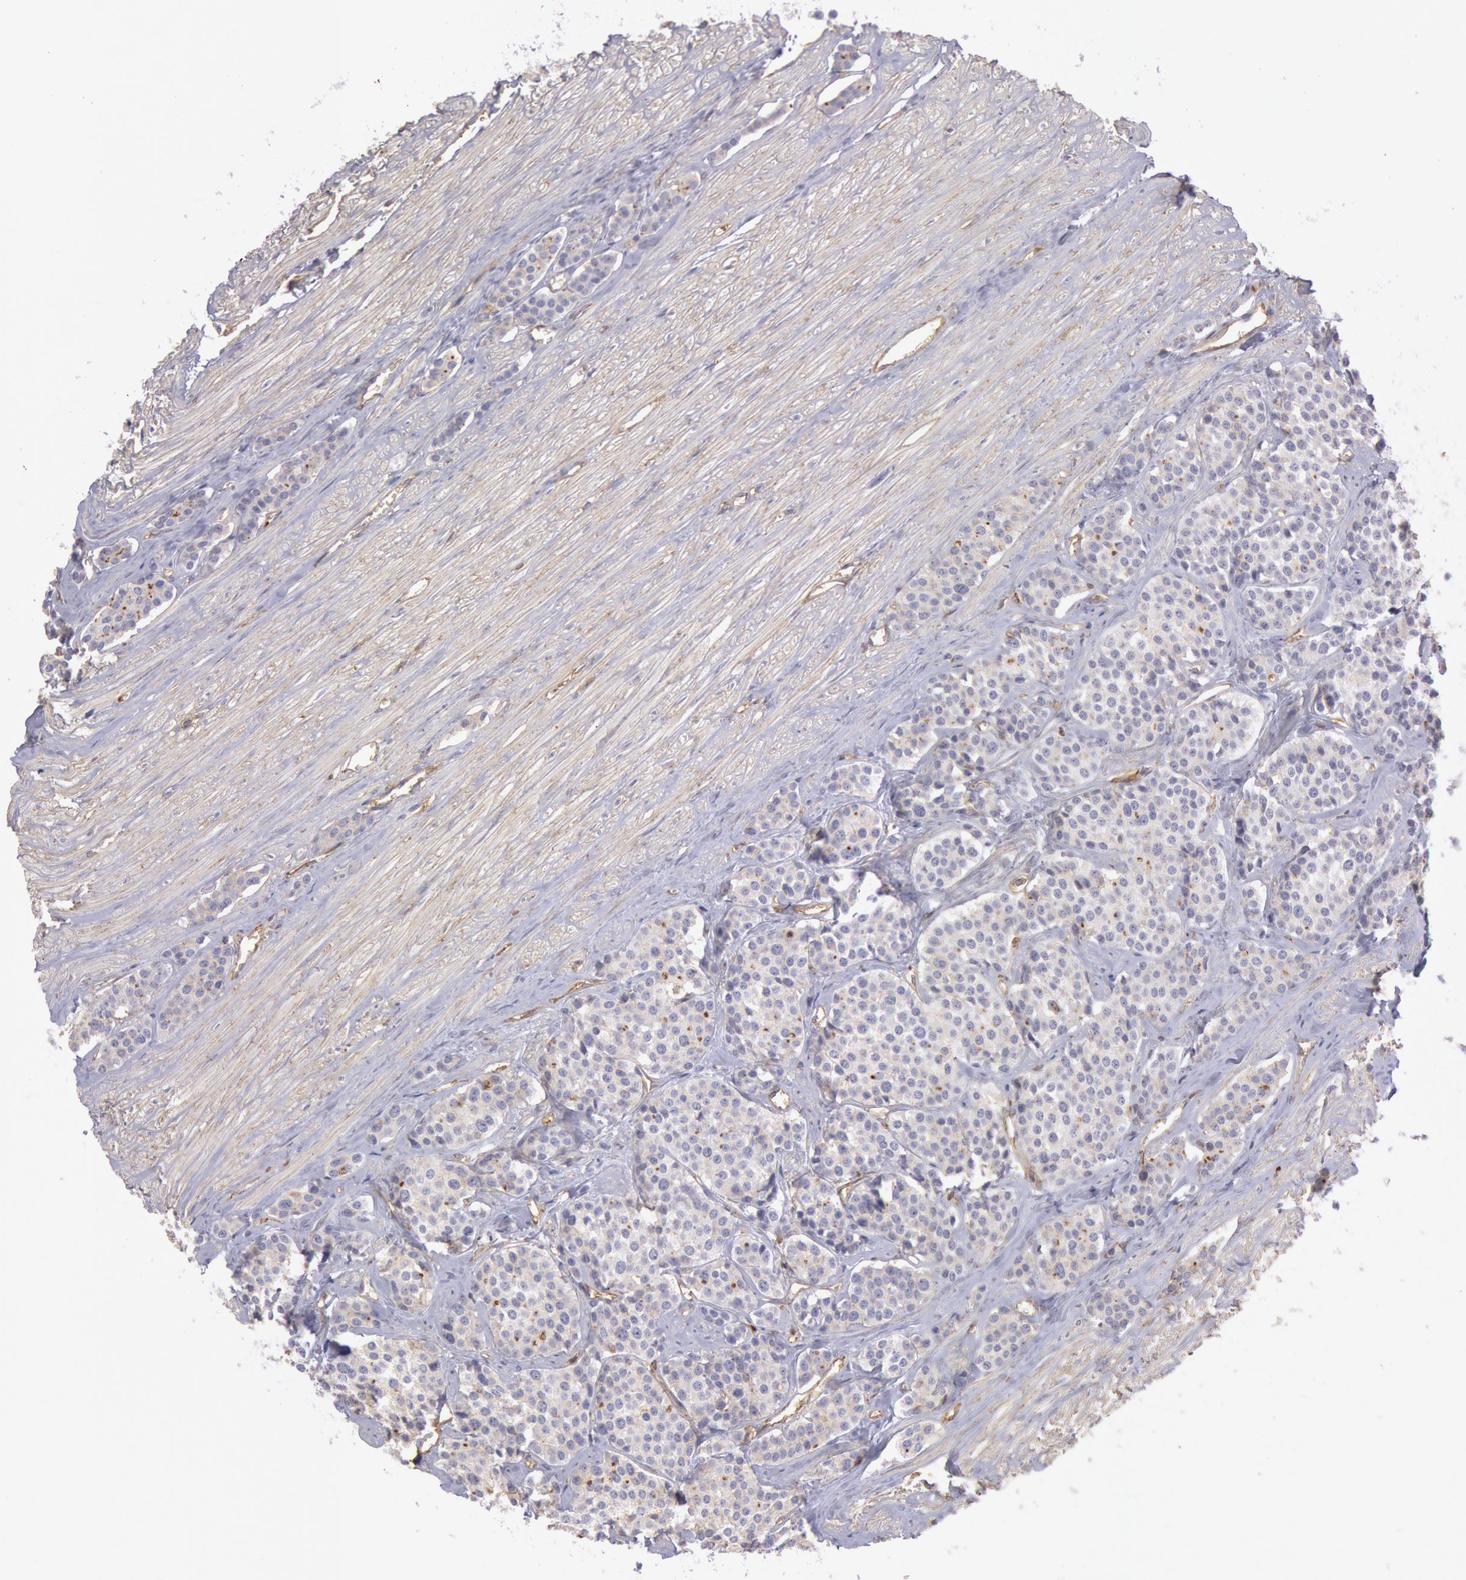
{"staining": {"intensity": "weak", "quantity": "<25%", "location": "cytoplasmic/membranous"}, "tissue": "carcinoid", "cell_type": "Tumor cells", "image_type": "cancer", "snomed": [{"axis": "morphology", "description": "Carcinoid, malignant, NOS"}, {"axis": "topography", "description": "Small intestine"}], "caption": "Immunohistochemistry micrograph of human carcinoid stained for a protein (brown), which shows no staining in tumor cells.", "gene": "SNAP23", "patient": {"sex": "male", "age": 60}}